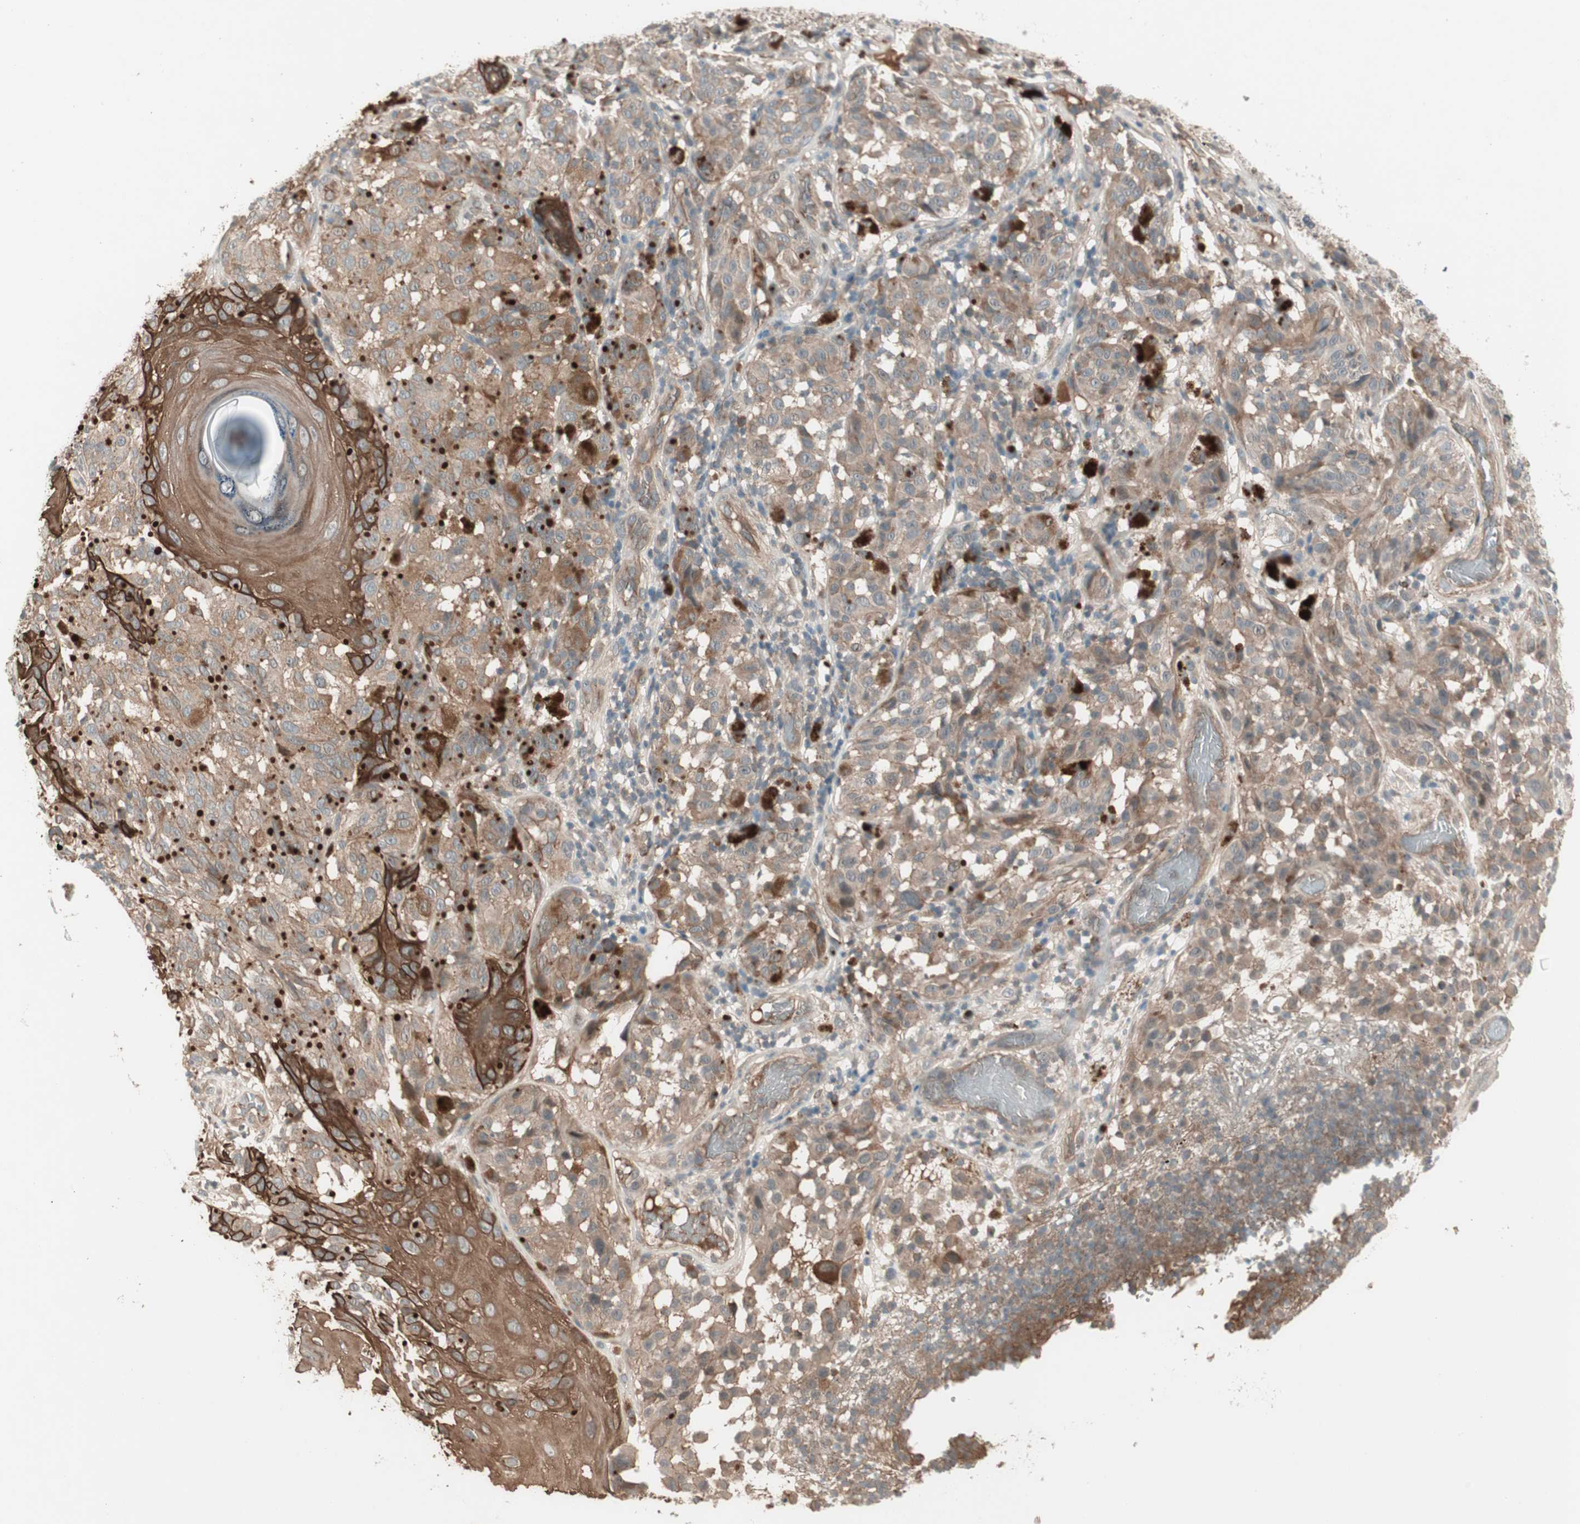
{"staining": {"intensity": "moderate", "quantity": ">75%", "location": "cytoplasmic/membranous"}, "tissue": "melanoma", "cell_type": "Tumor cells", "image_type": "cancer", "snomed": [{"axis": "morphology", "description": "Malignant melanoma, NOS"}, {"axis": "topography", "description": "Skin"}], "caption": "Approximately >75% of tumor cells in human melanoma display moderate cytoplasmic/membranous protein positivity as visualized by brown immunohistochemical staining.", "gene": "TFPI", "patient": {"sex": "female", "age": 46}}